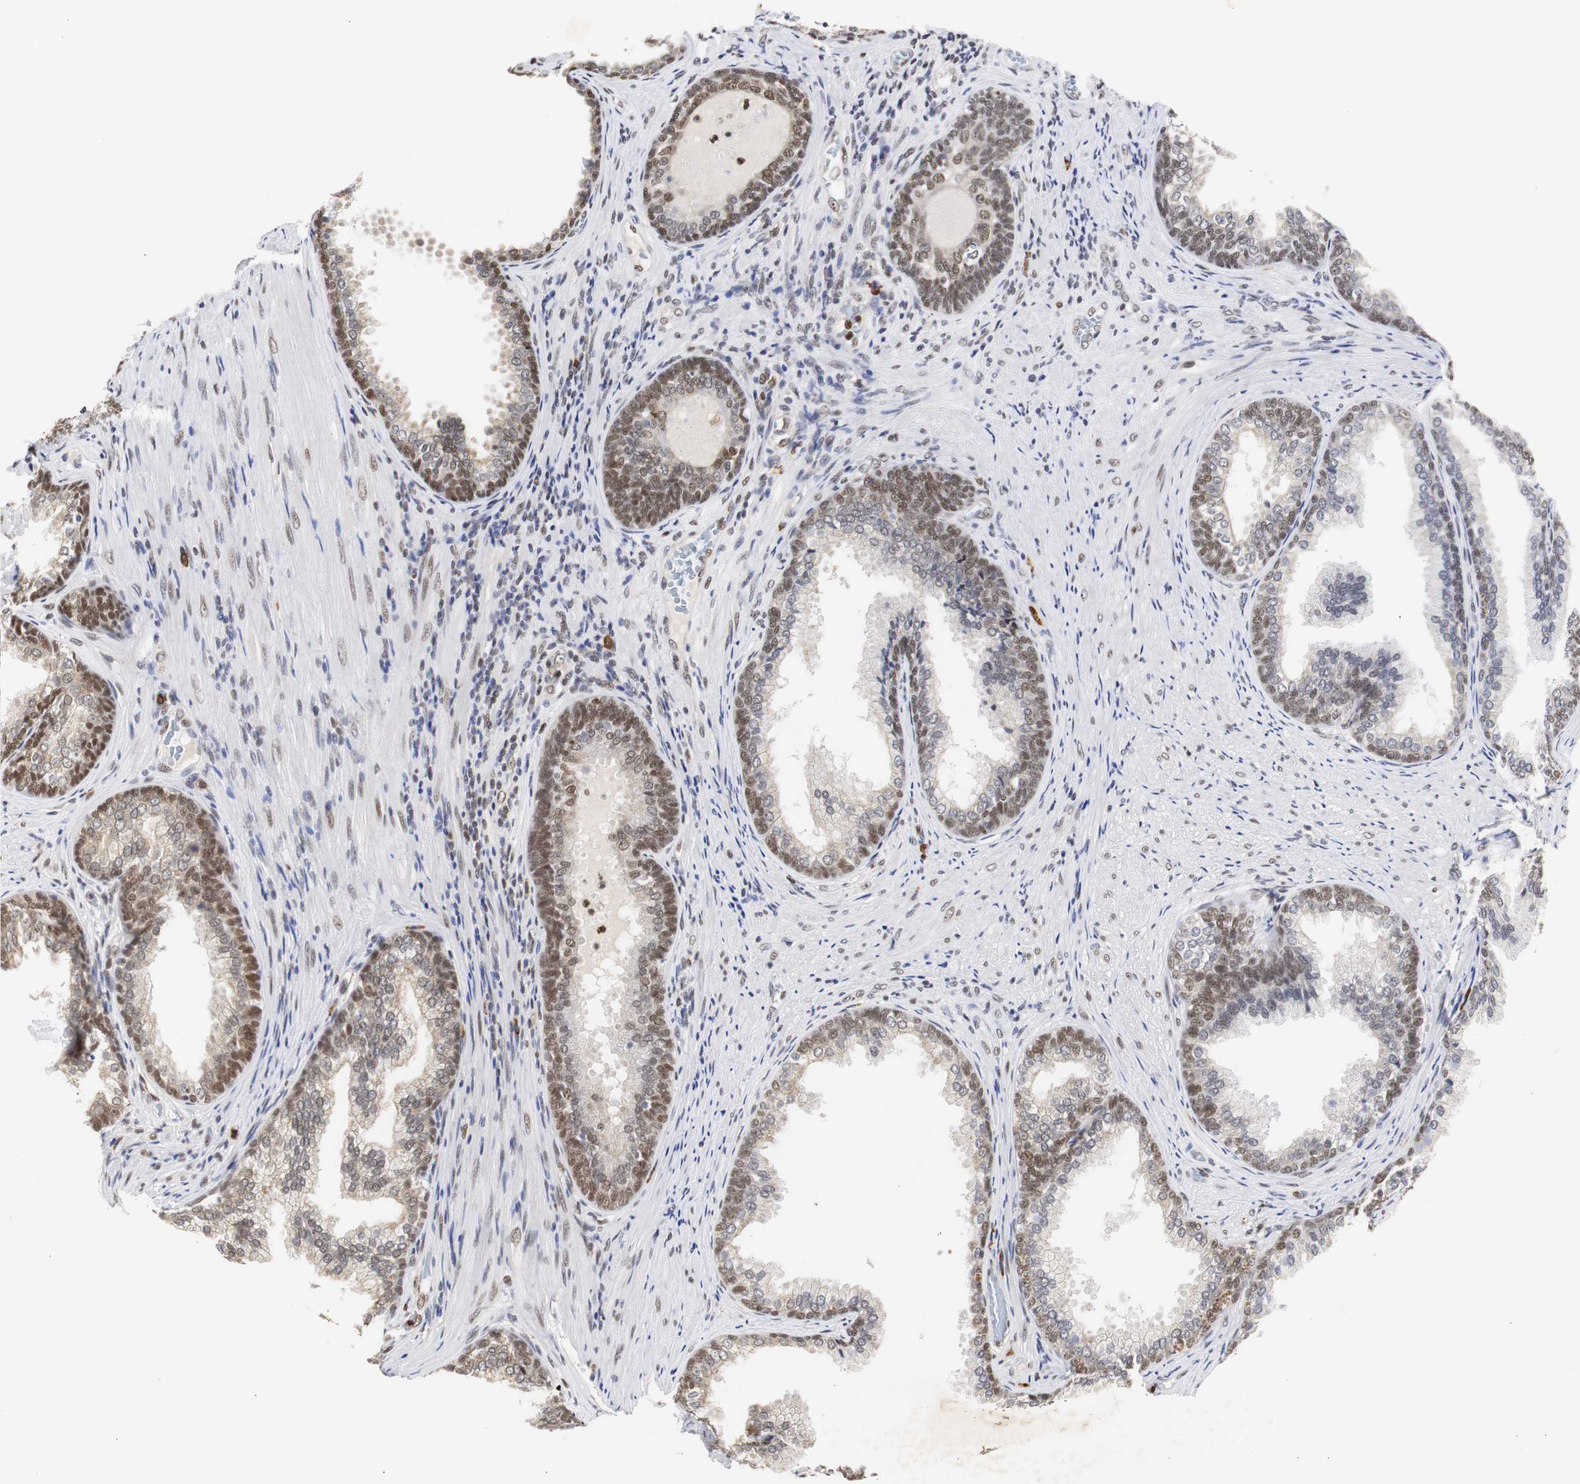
{"staining": {"intensity": "moderate", "quantity": "25%-75%", "location": "nuclear"}, "tissue": "prostate", "cell_type": "Glandular cells", "image_type": "normal", "snomed": [{"axis": "morphology", "description": "Normal tissue, NOS"}, {"axis": "topography", "description": "Prostate"}], "caption": "Protein analysis of benign prostate demonstrates moderate nuclear expression in approximately 25%-75% of glandular cells.", "gene": "ZFC3H1", "patient": {"sex": "male", "age": 76}}